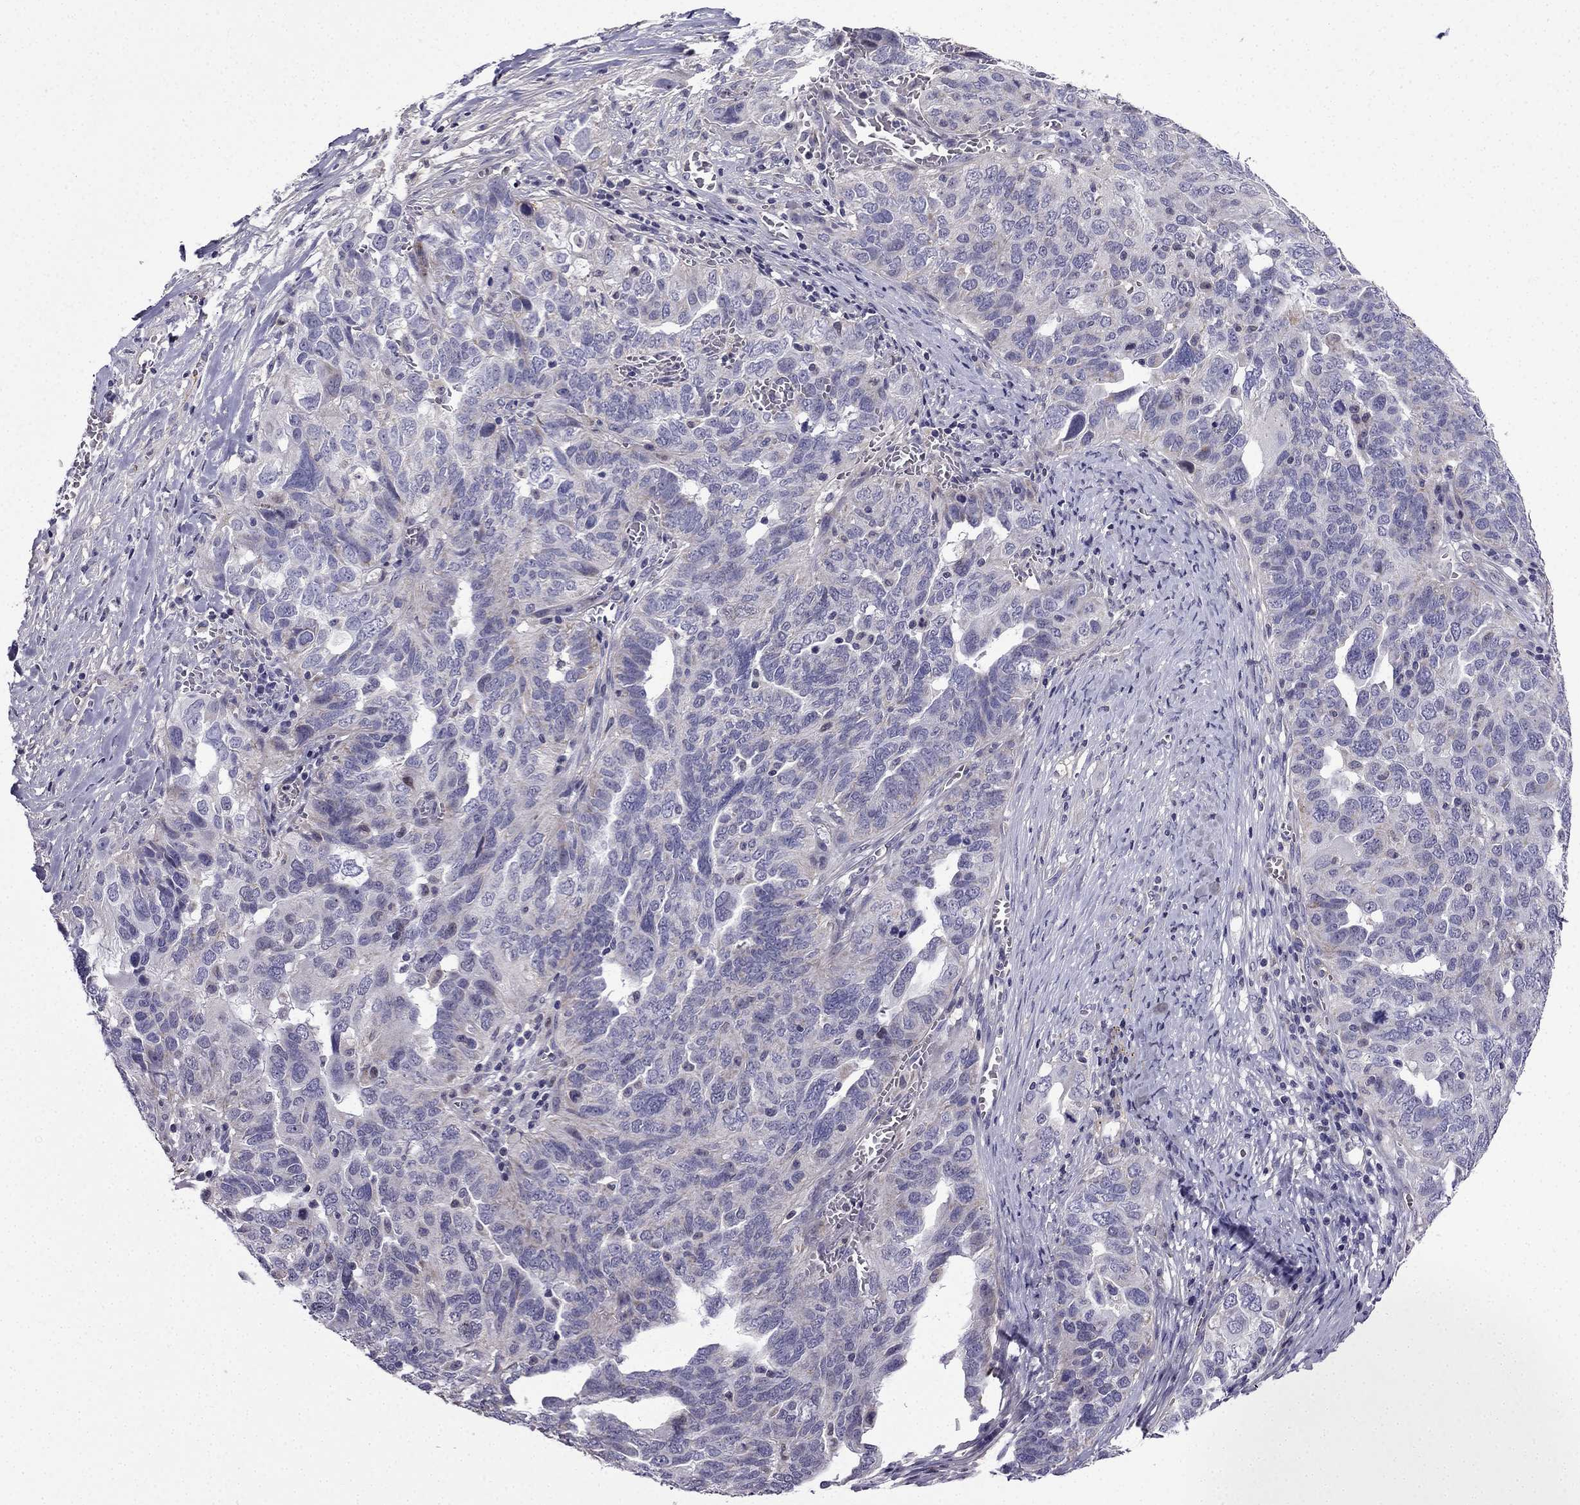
{"staining": {"intensity": "weak", "quantity": "<25%", "location": "cytoplasmic/membranous"}, "tissue": "ovarian cancer", "cell_type": "Tumor cells", "image_type": "cancer", "snomed": [{"axis": "morphology", "description": "Carcinoma, endometroid"}, {"axis": "topography", "description": "Soft tissue"}, {"axis": "topography", "description": "Ovary"}], "caption": "An image of human ovarian cancer is negative for staining in tumor cells.", "gene": "SLC6A2", "patient": {"sex": "female", "age": 52}}